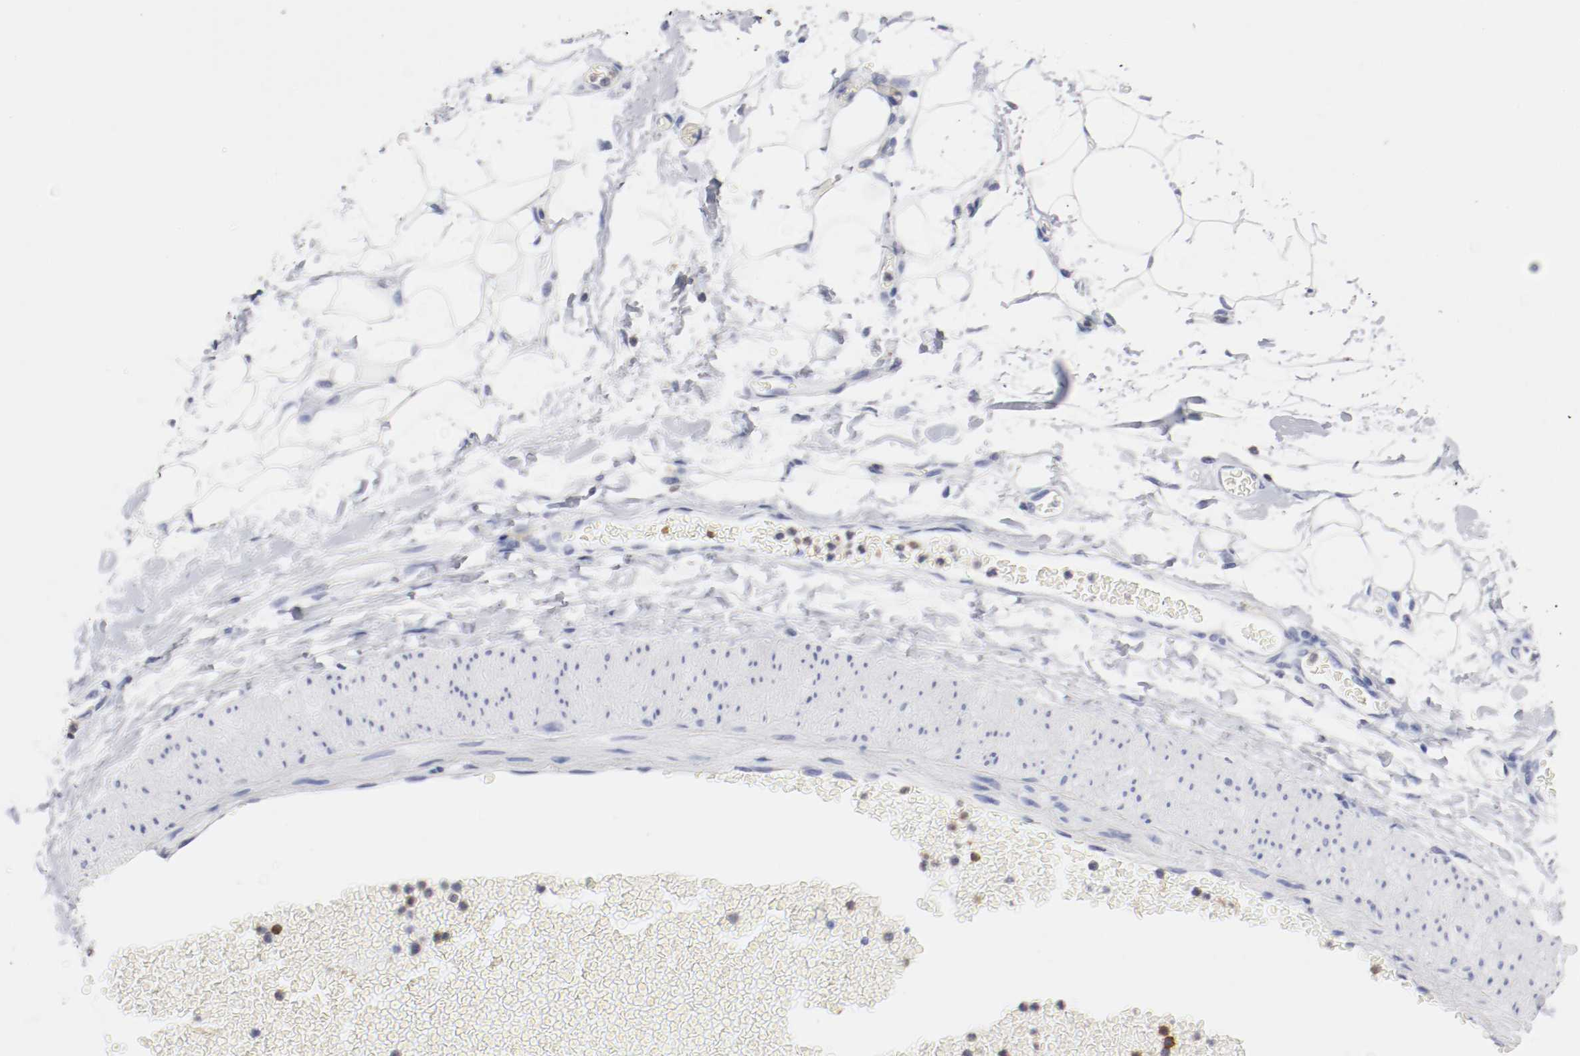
{"staining": {"intensity": "negative", "quantity": "none", "location": "none"}, "tissue": "adipose tissue", "cell_type": "Adipocytes", "image_type": "normal", "snomed": [{"axis": "morphology", "description": "Normal tissue, NOS"}, {"axis": "morphology", "description": "Urothelial carcinoma, High grade"}, {"axis": "topography", "description": "Vascular tissue"}, {"axis": "topography", "description": "Urinary bladder"}], "caption": "Adipocytes show no significant protein positivity in normal adipose tissue. Nuclei are stained in blue.", "gene": "ITGAX", "patient": {"sex": "female", "age": 56}}